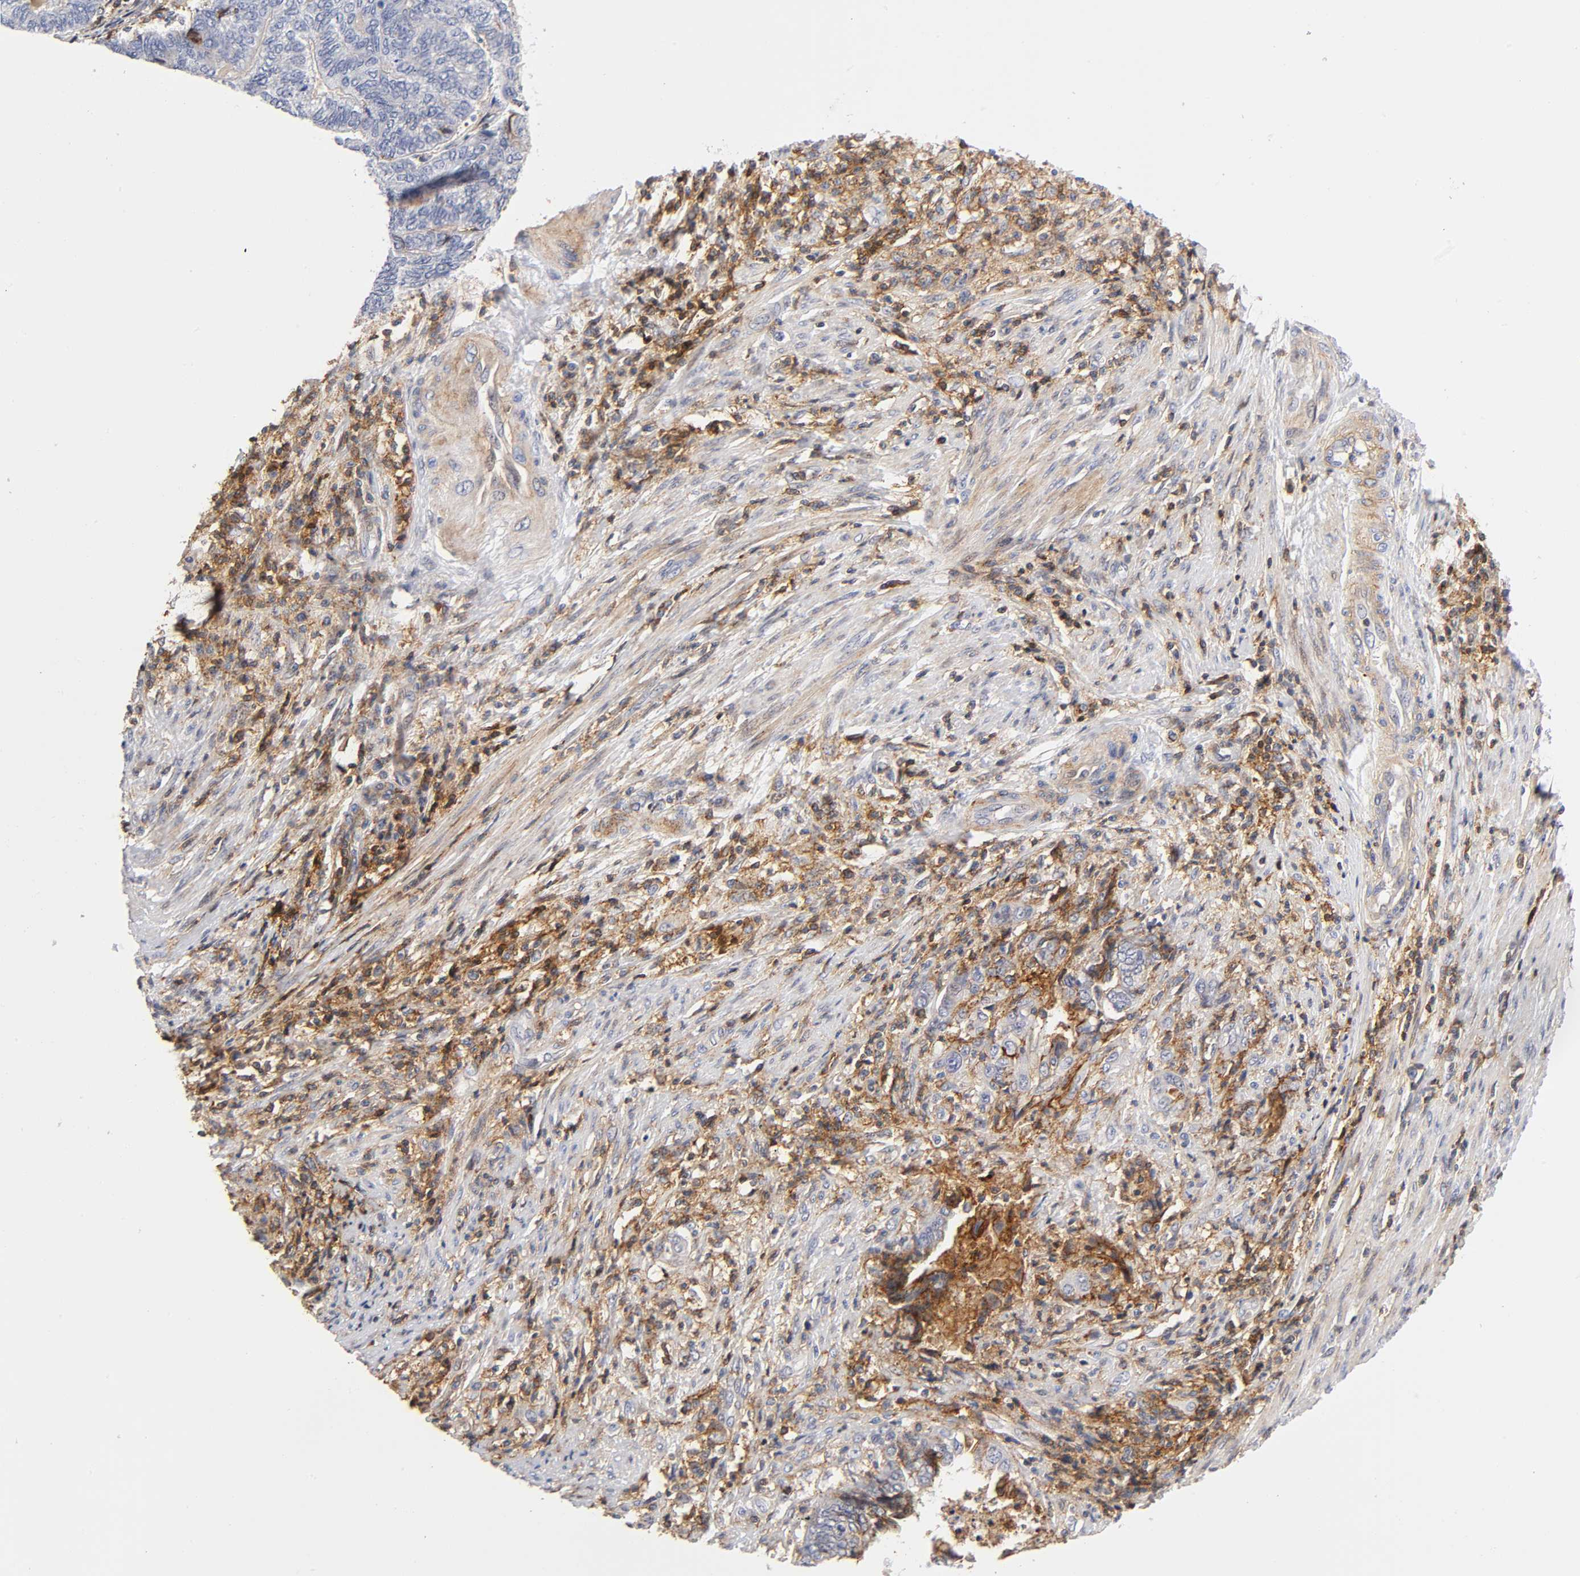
{"staining": {"intensity": "moderate", "quantity": "25%-75%", "location": "cytoplasmic/membranous"}, "tissue": "endometrial cancer", "cell_type": "Tumor cells", "image_type": "cancer", "snomed": [{"axis": "morphology", "description": "Adenocarcinoma, NOS"}, {"axis": "topography", "description": "Uterus"}, {"axis": "topography", "description": "Endometrium"}], "caption": "Endometrial cancer stained with DAB immunohistochemistry demonstrates medium levels of moderate cytoplasmic/membranous positivity in about 25%-75% of tumor cells.", "gene": "ANXA7", "patient": {"sex": "female", "age": 70}}